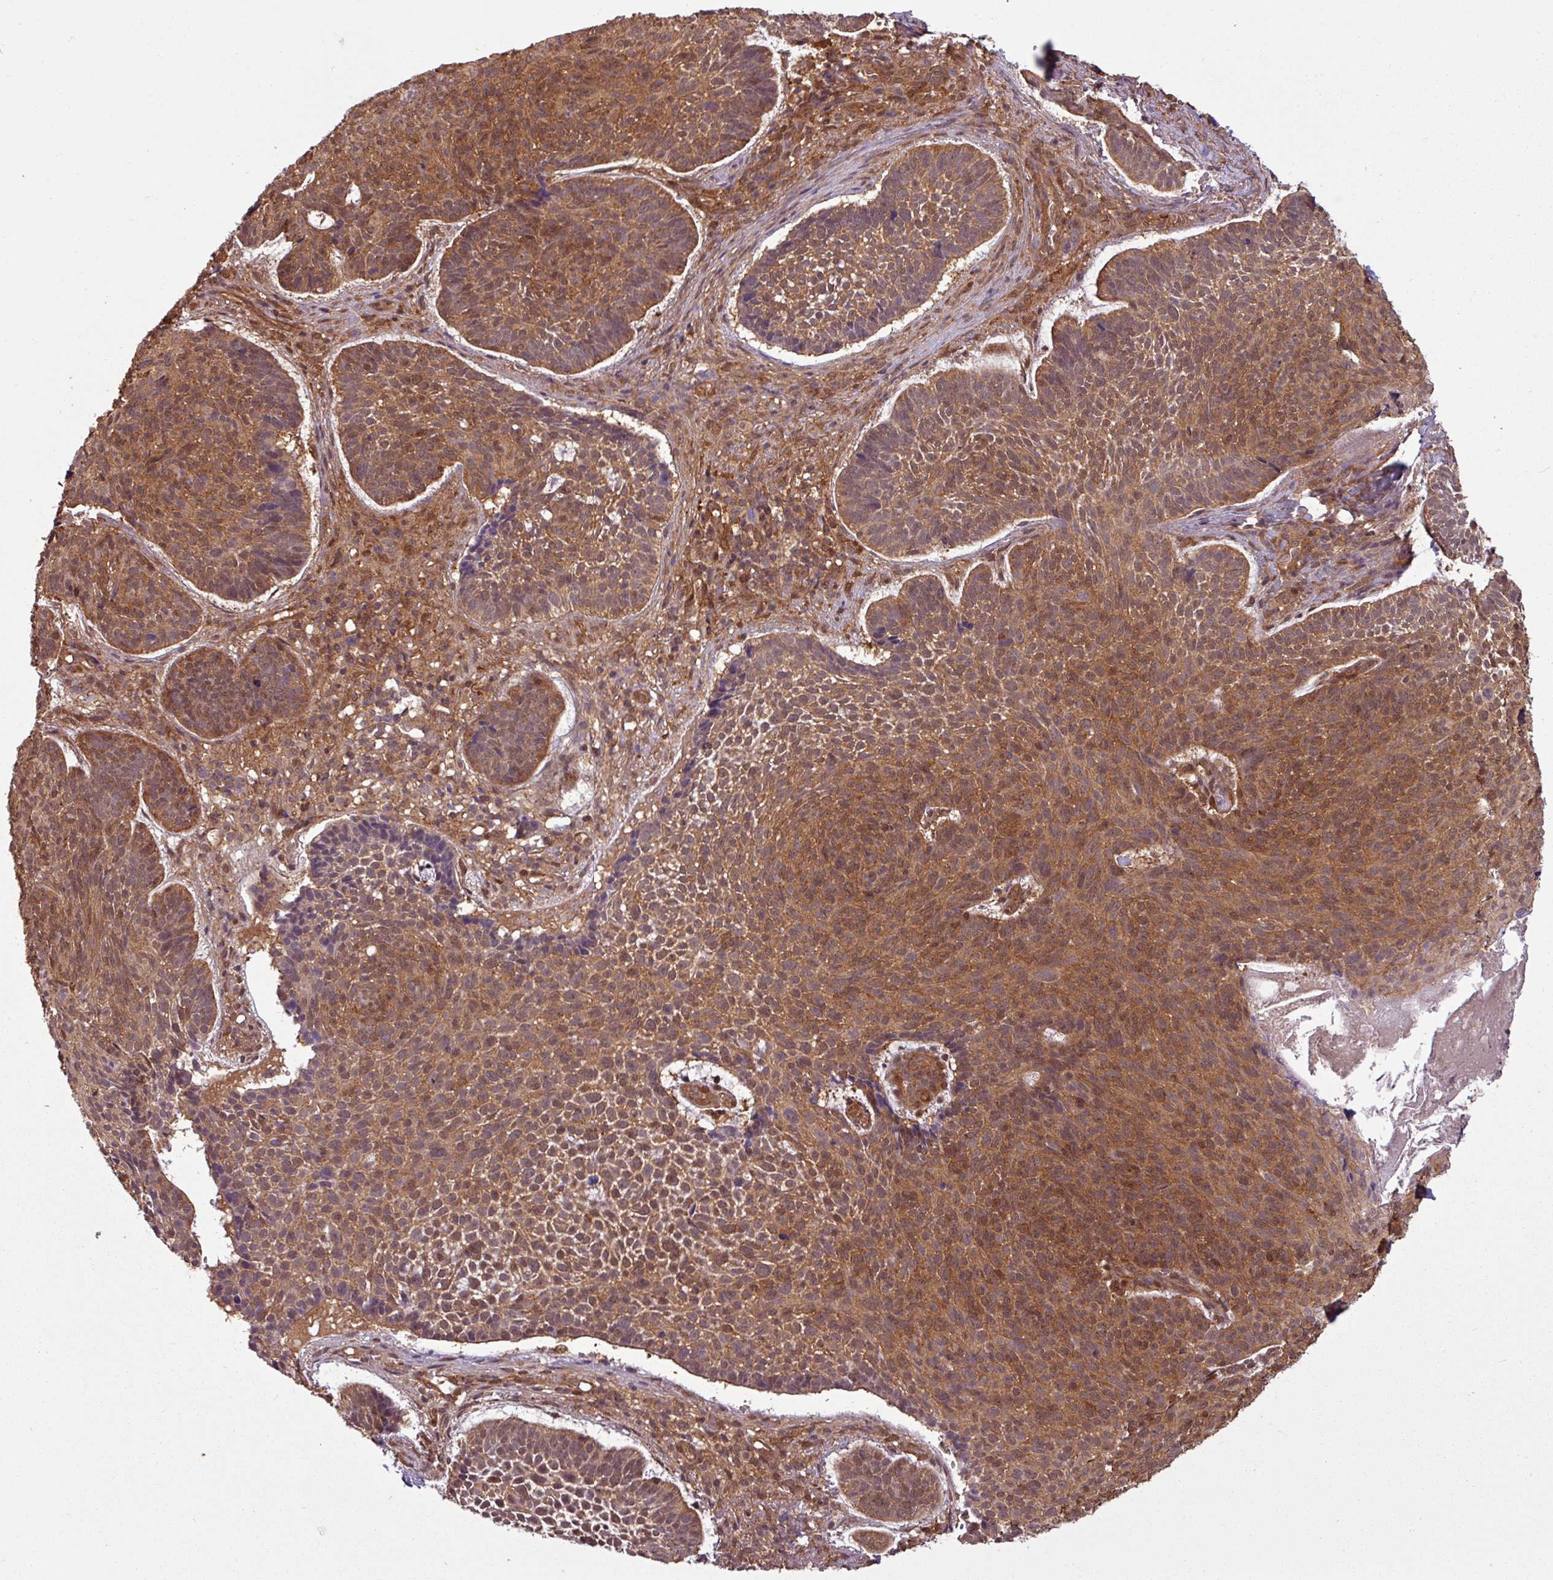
{"staining": {"intensity": "moderate", "quantity": "25%-75%", "location": "cytoplasmic/membranous"}, "tissue": "skin cancer", "cell_type": "Tumor cells", "image_type": "cancer", "snomed": [{"axis": "morphology", "description": "Basal cell carcinoma"}, {"axis": "topography", "description": "Skin"}], "caption": "A histopathology image of skin cancer stained for a protein displays moderate cytoplasmic/membranous brown staining in tumor cells.", "gene": "SH3BGRL", "patient": {"sex": "male", "age": 70}}